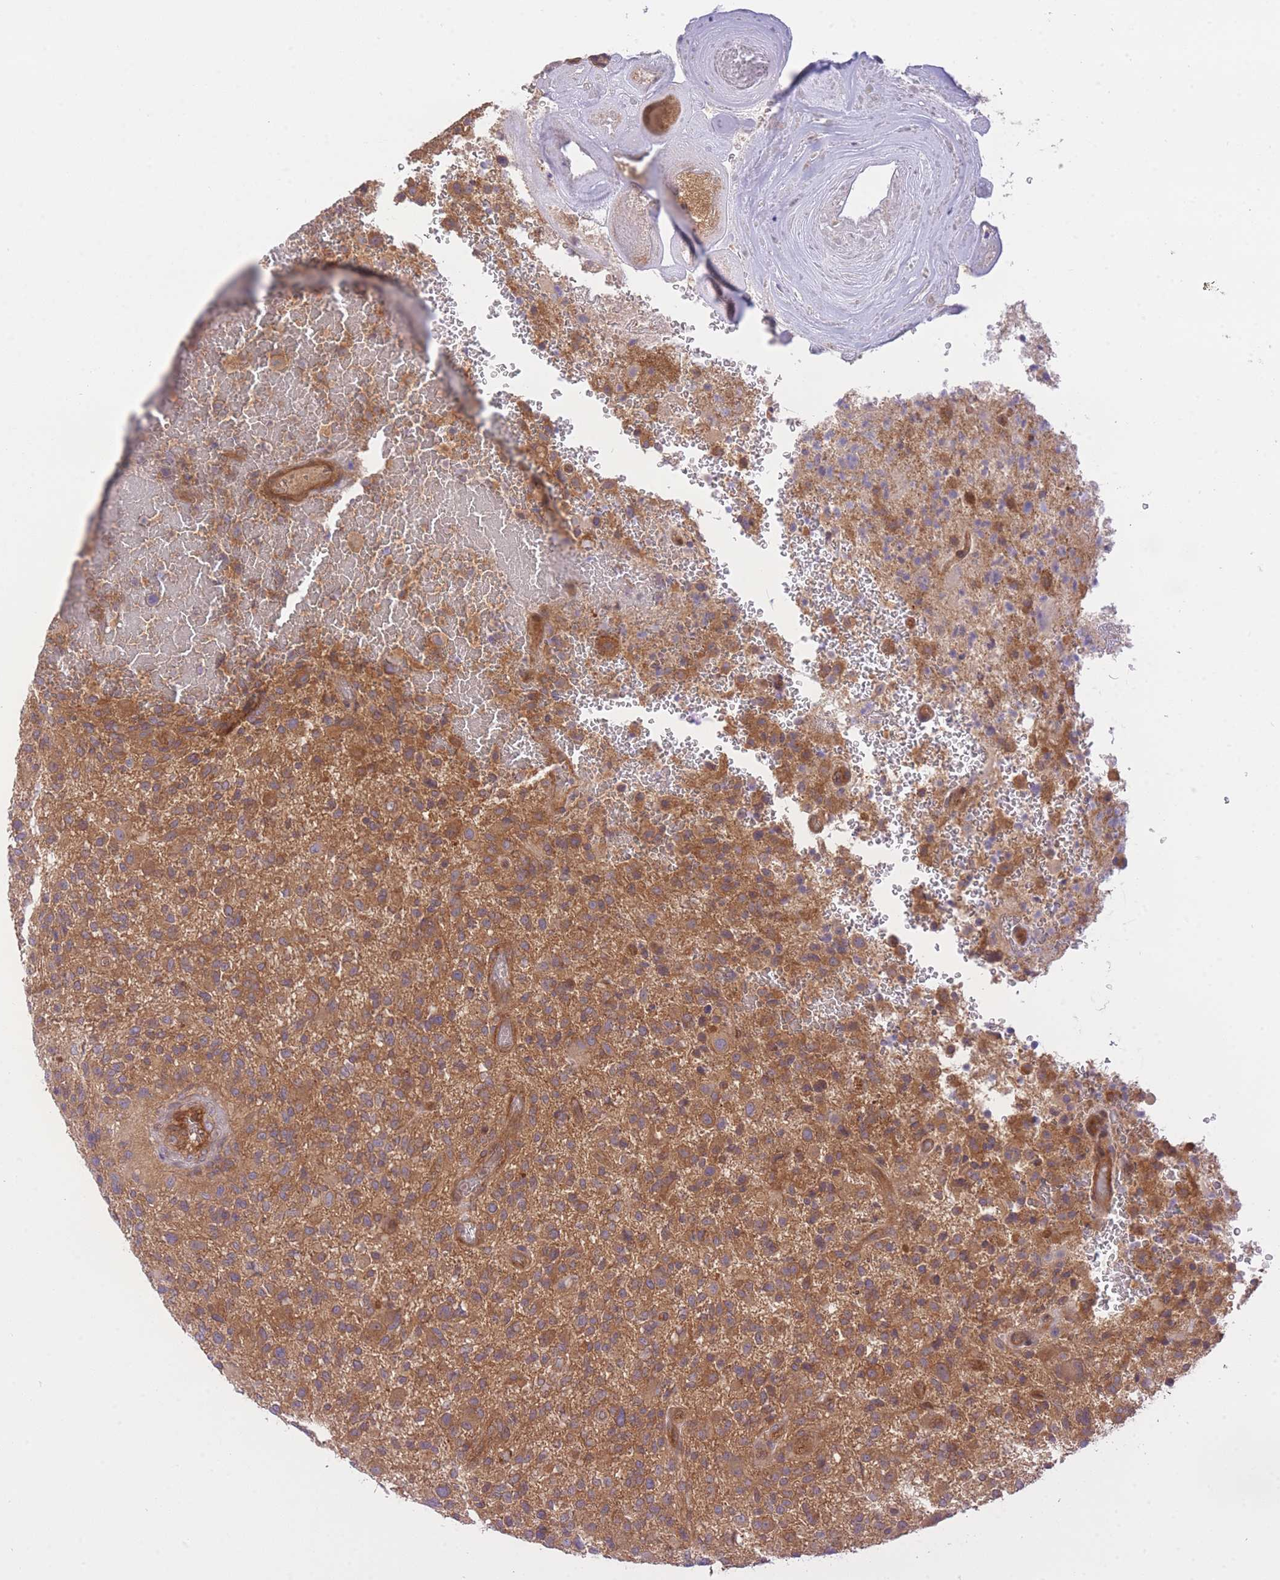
{"staining": {"intensity": "moderate", "quantity": ">75%", "location": "cytoplasmic/membranous"}, "tissue": "glioma", "cell_type": "Tumor cells", "image_type": "cancer", "snomed": [{"axis": "morphology", "description": "Glioma, malignant, High grade"}, {"axis": "topography", "description": "Brain"}], "caption": "DAB immunohistochemical staining of high-grade glioma (malignant) exhibits moderate cytoplasmic/membranous protein expression in about >75% of tumor cells. Nuclei are stained in blue.", "gene": "PREP", "patient": {"sex": "male", "age": 47}}